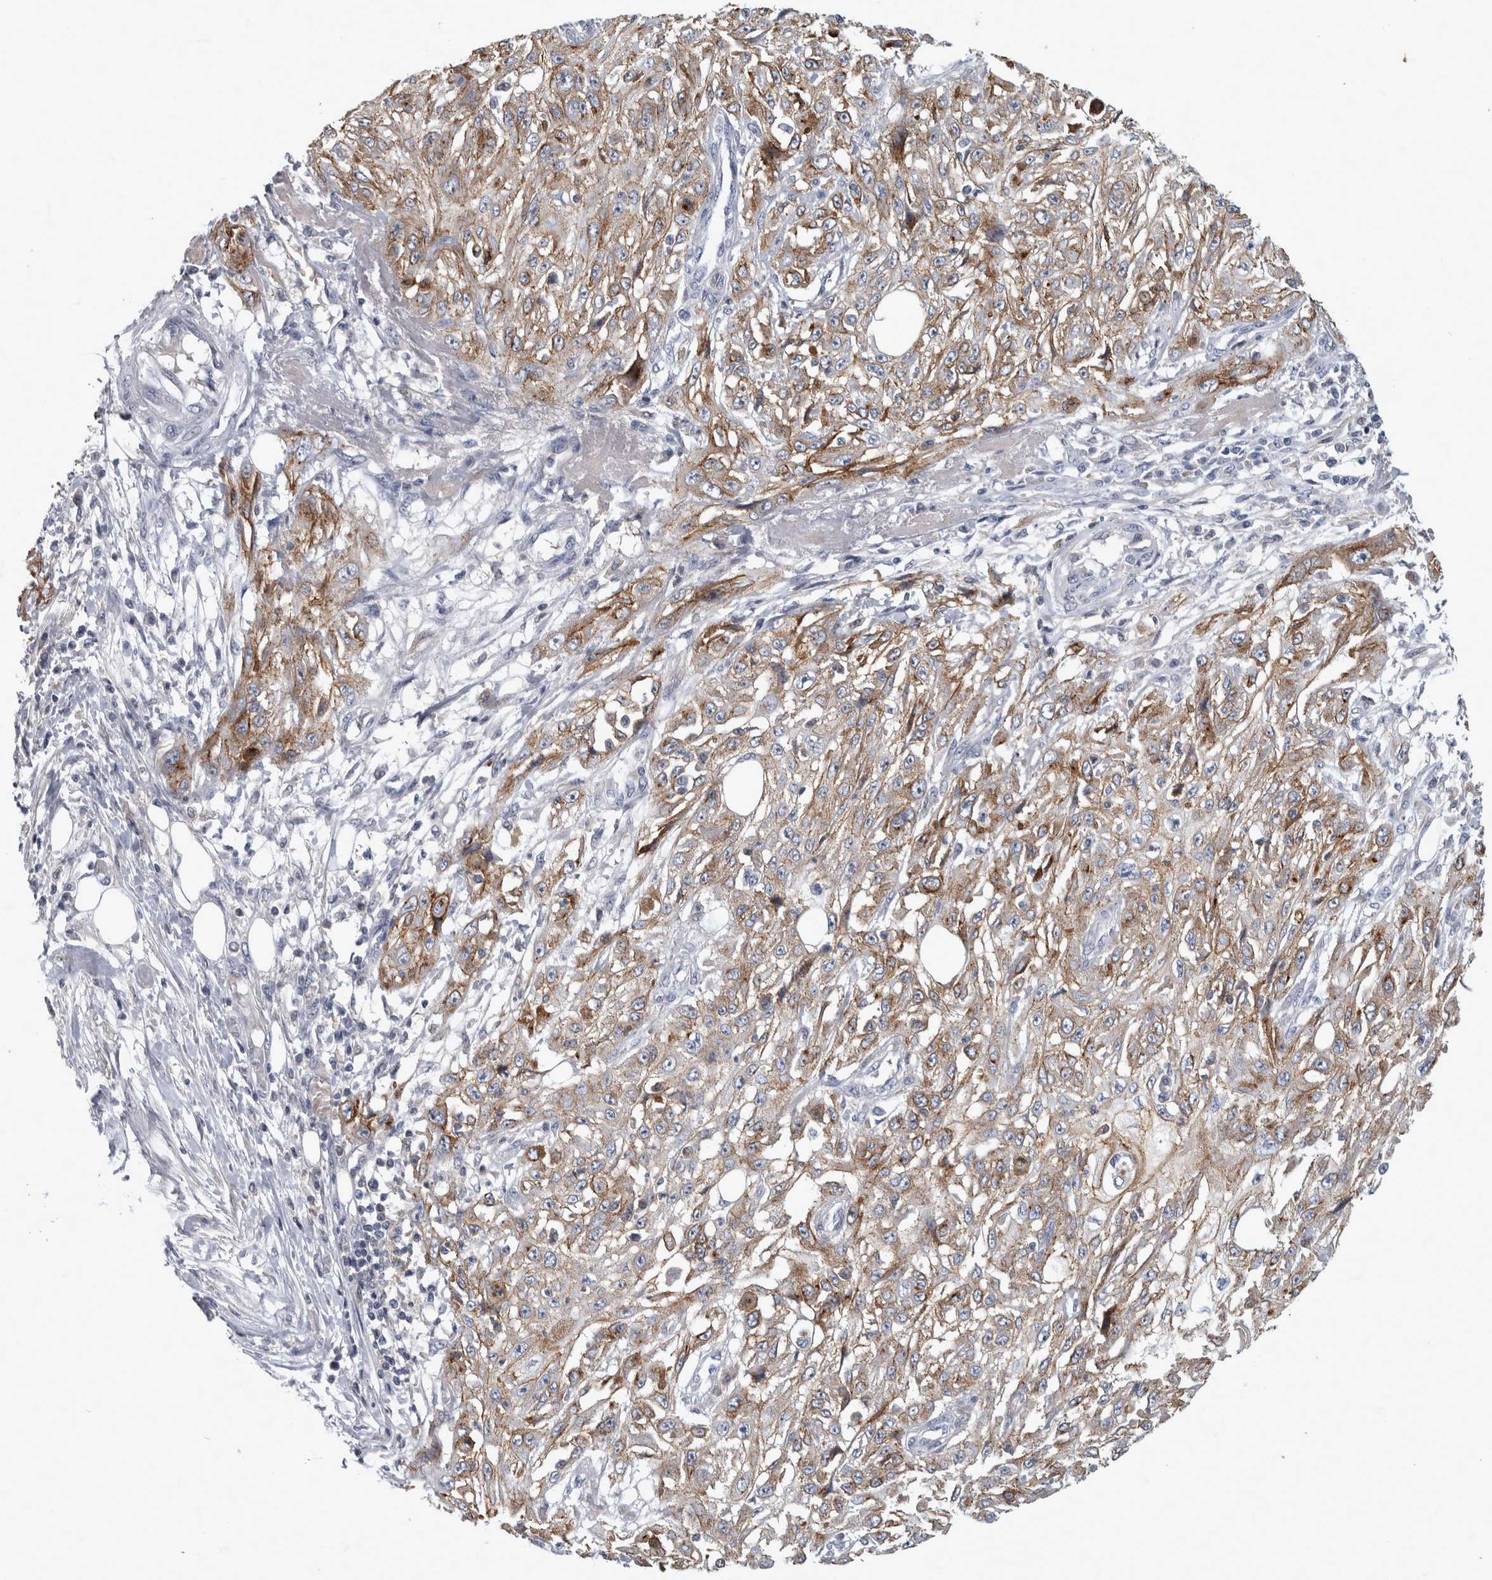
{"staining": {"intensity": "moderate", "quantity": ">75%", "location": "cytoplasmic/membranous"}, "tissue": "skin cancer", "cell_type": "Tumor cells", "image_type": "cancer", "snomed": [{"axis": "morphology", "description": "Squamous cell carcinoma, NOS"}, {"axis": "morphology", "description": "Squamous cell carcinoma, metastatic, NOS"}, {"axis": "topography", "description": "Skin"}, {"axis": "topography", "description": "Lymph node"}], "caption": "A brown stain highlights moderate cytoplasmic/membranous staining of a protein in human skin cancer tumor cells.", "gene": "DSG2", "patient": {"sex": "male", "age": 75}}